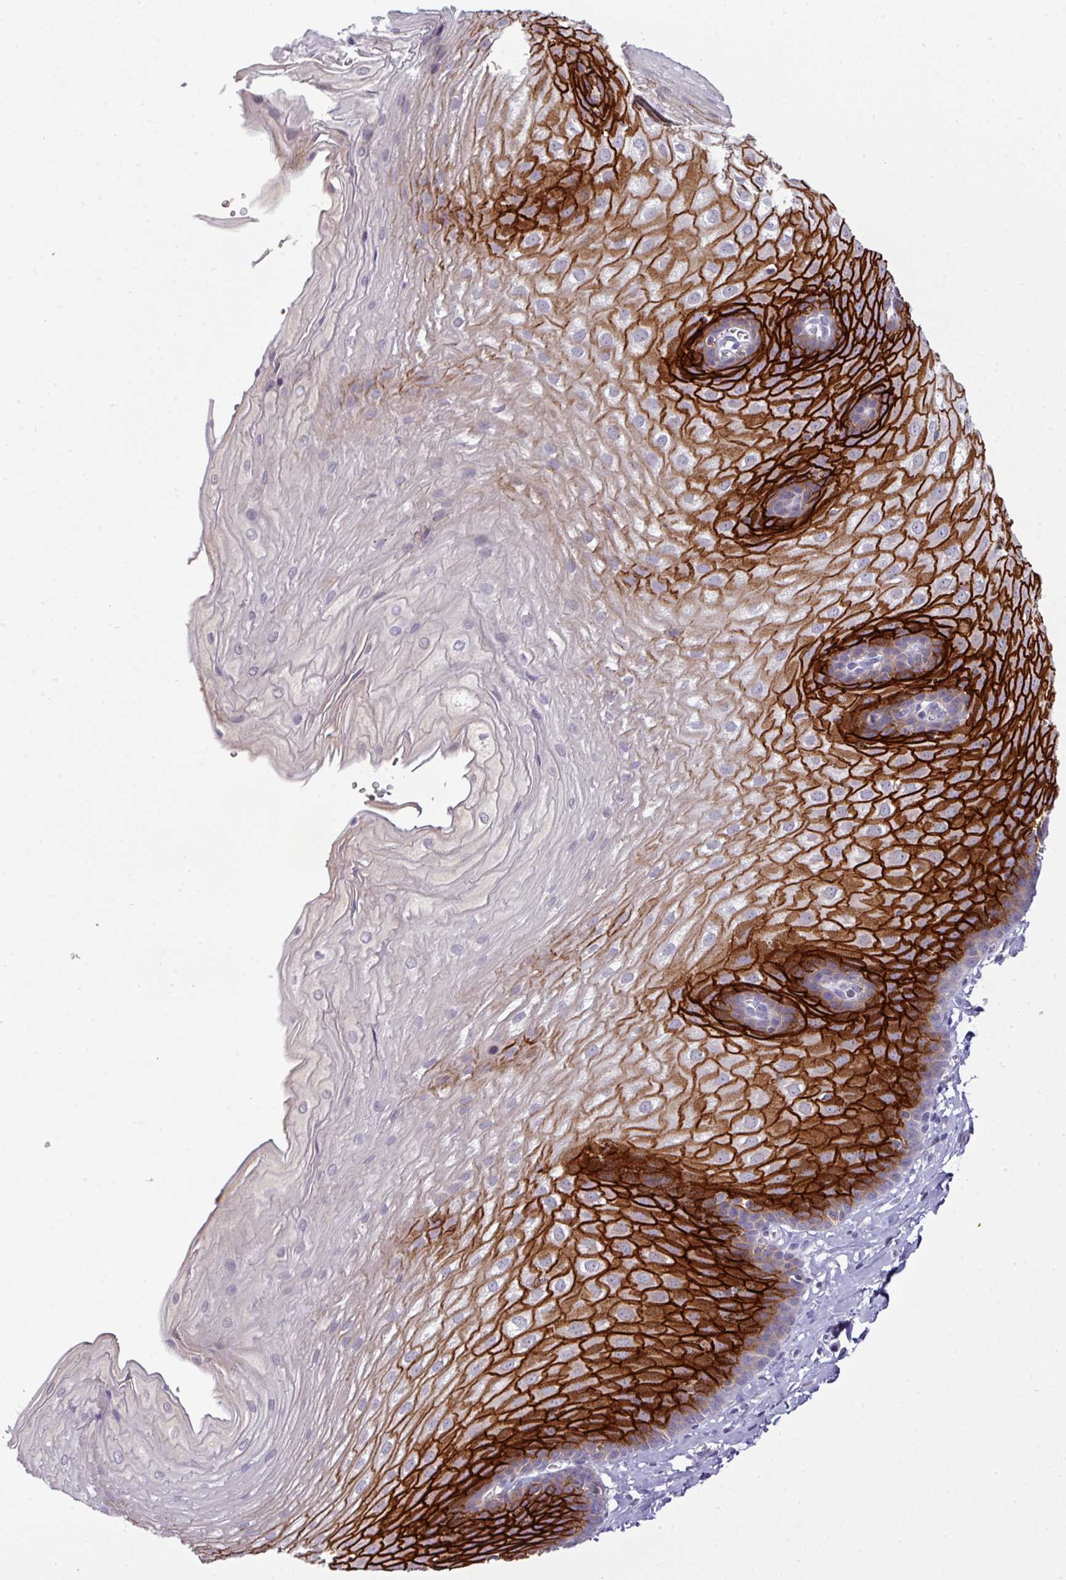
{"staining": {"intensity": "strong", "quantity": "25%-75%", "location": "cytoplasmic/membranous"}, "tissue": "esophagus", "cell_type": "Squamous epithelial cells", "image_type": "normal", "snomed": [{"axis": "morphology", "description": "Normal tissue, NOS"}, {"axis": "topography", "description": "Esophagus"}], "caption": "Esophagus was stained to show a protein in brown. There is high levels of strong cytoplasmic/membranous positivity in about 25%-75% of squamous epithelial cells. The protein is stained brown, and the nuclei are stained in blue (DAB IHC with brightfield microscopy, high magnification).", "gene": "TRAPPC1", "patient": {"sex": "male", "age": 70}}